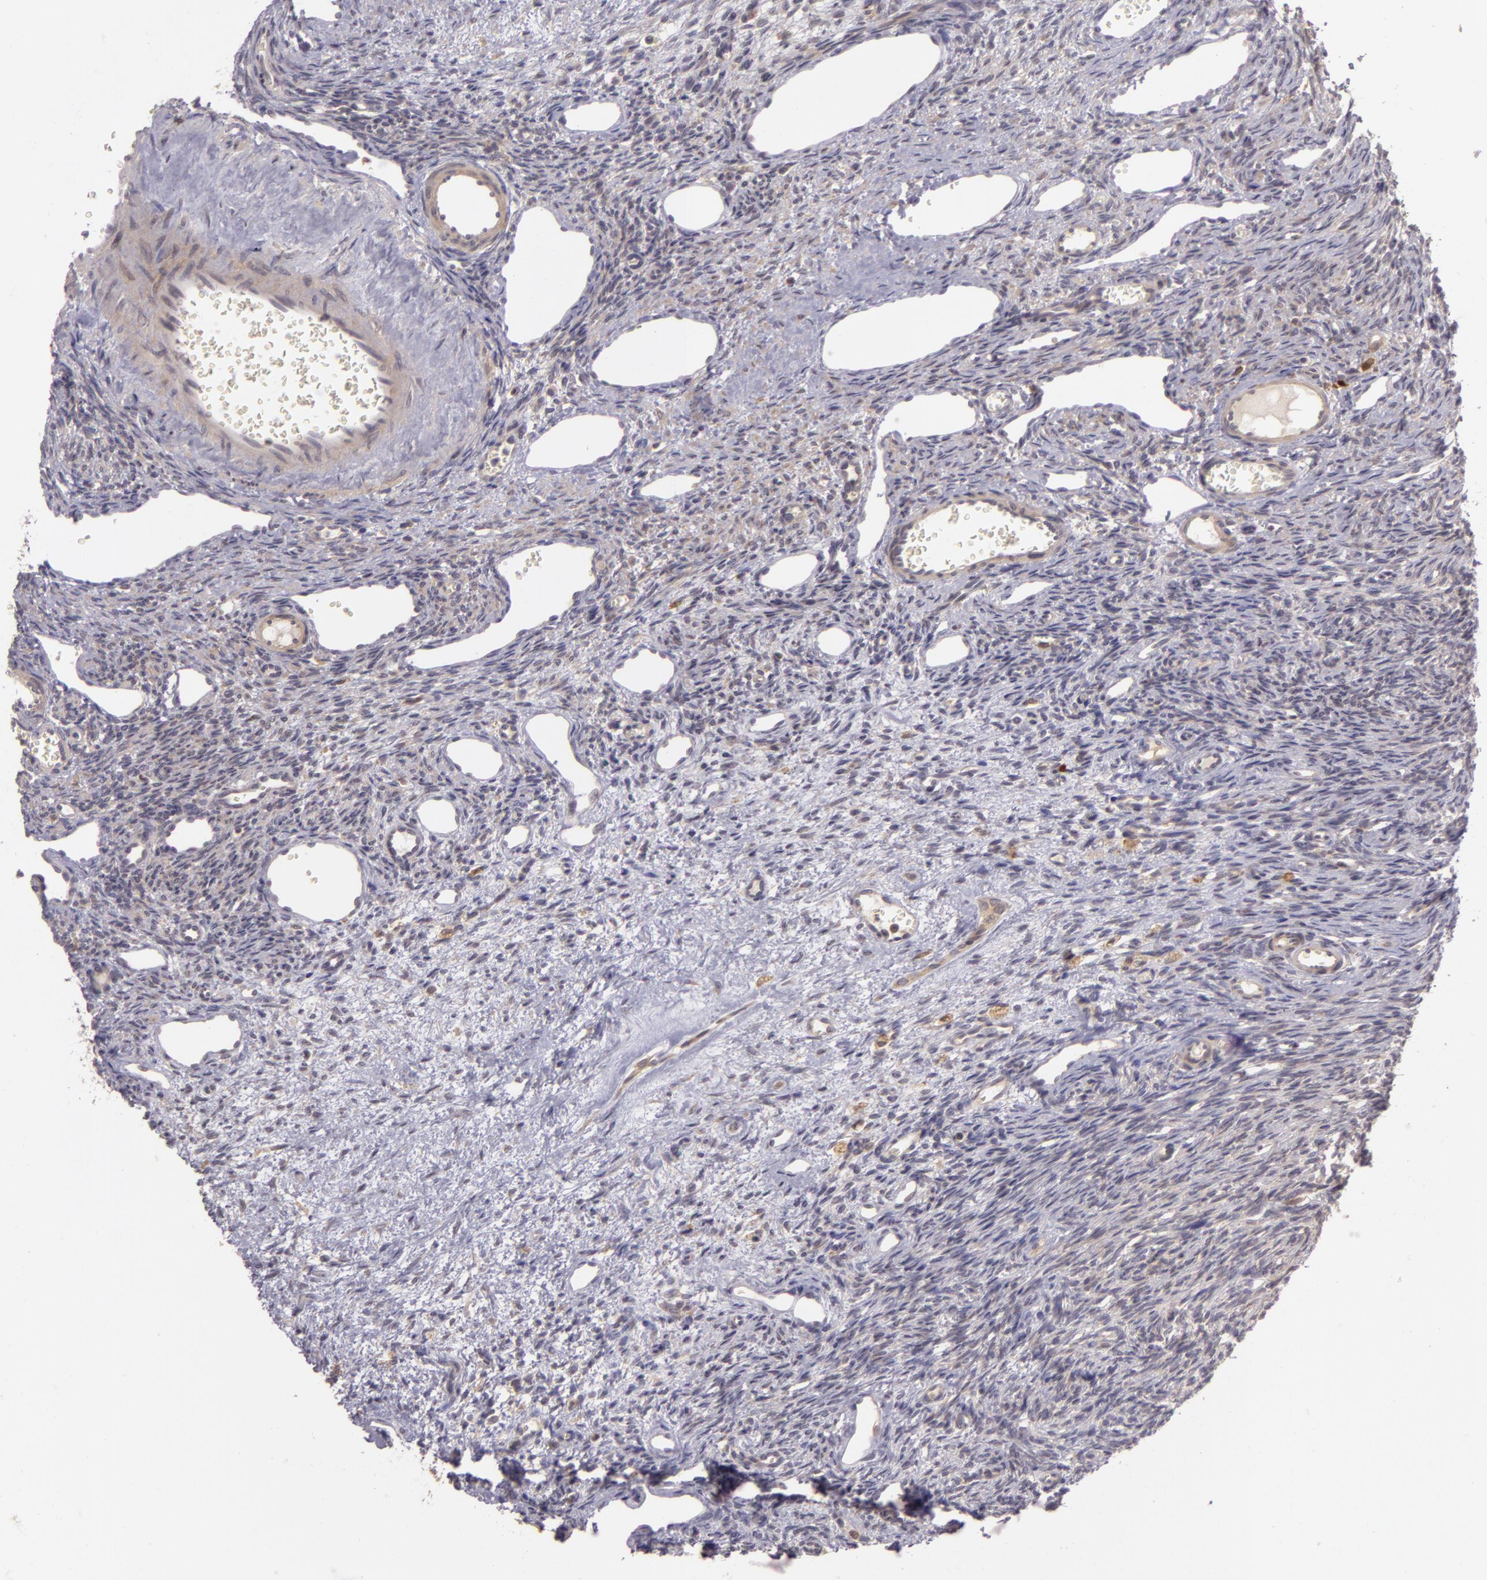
{"staining": {"intensity": "negative", "quantity": "none", "location": "none"}, "tissue": "ovary", "cell_type": "Follicle cells", "image_type": "normal", "snomed": [{"axis": "morphology", "description": "Normal tissue, NOS"}, {"axis": "topography", "description": "Ovary"}], "caption": "There is no significant positivity in follicle cells of ovary. (DAB (3,3'-diaminobenzidine) IHC with hematoxylin counter stain).", "gene": "PPP1R3F", "patient": {"sex": "female", "age": 33}}